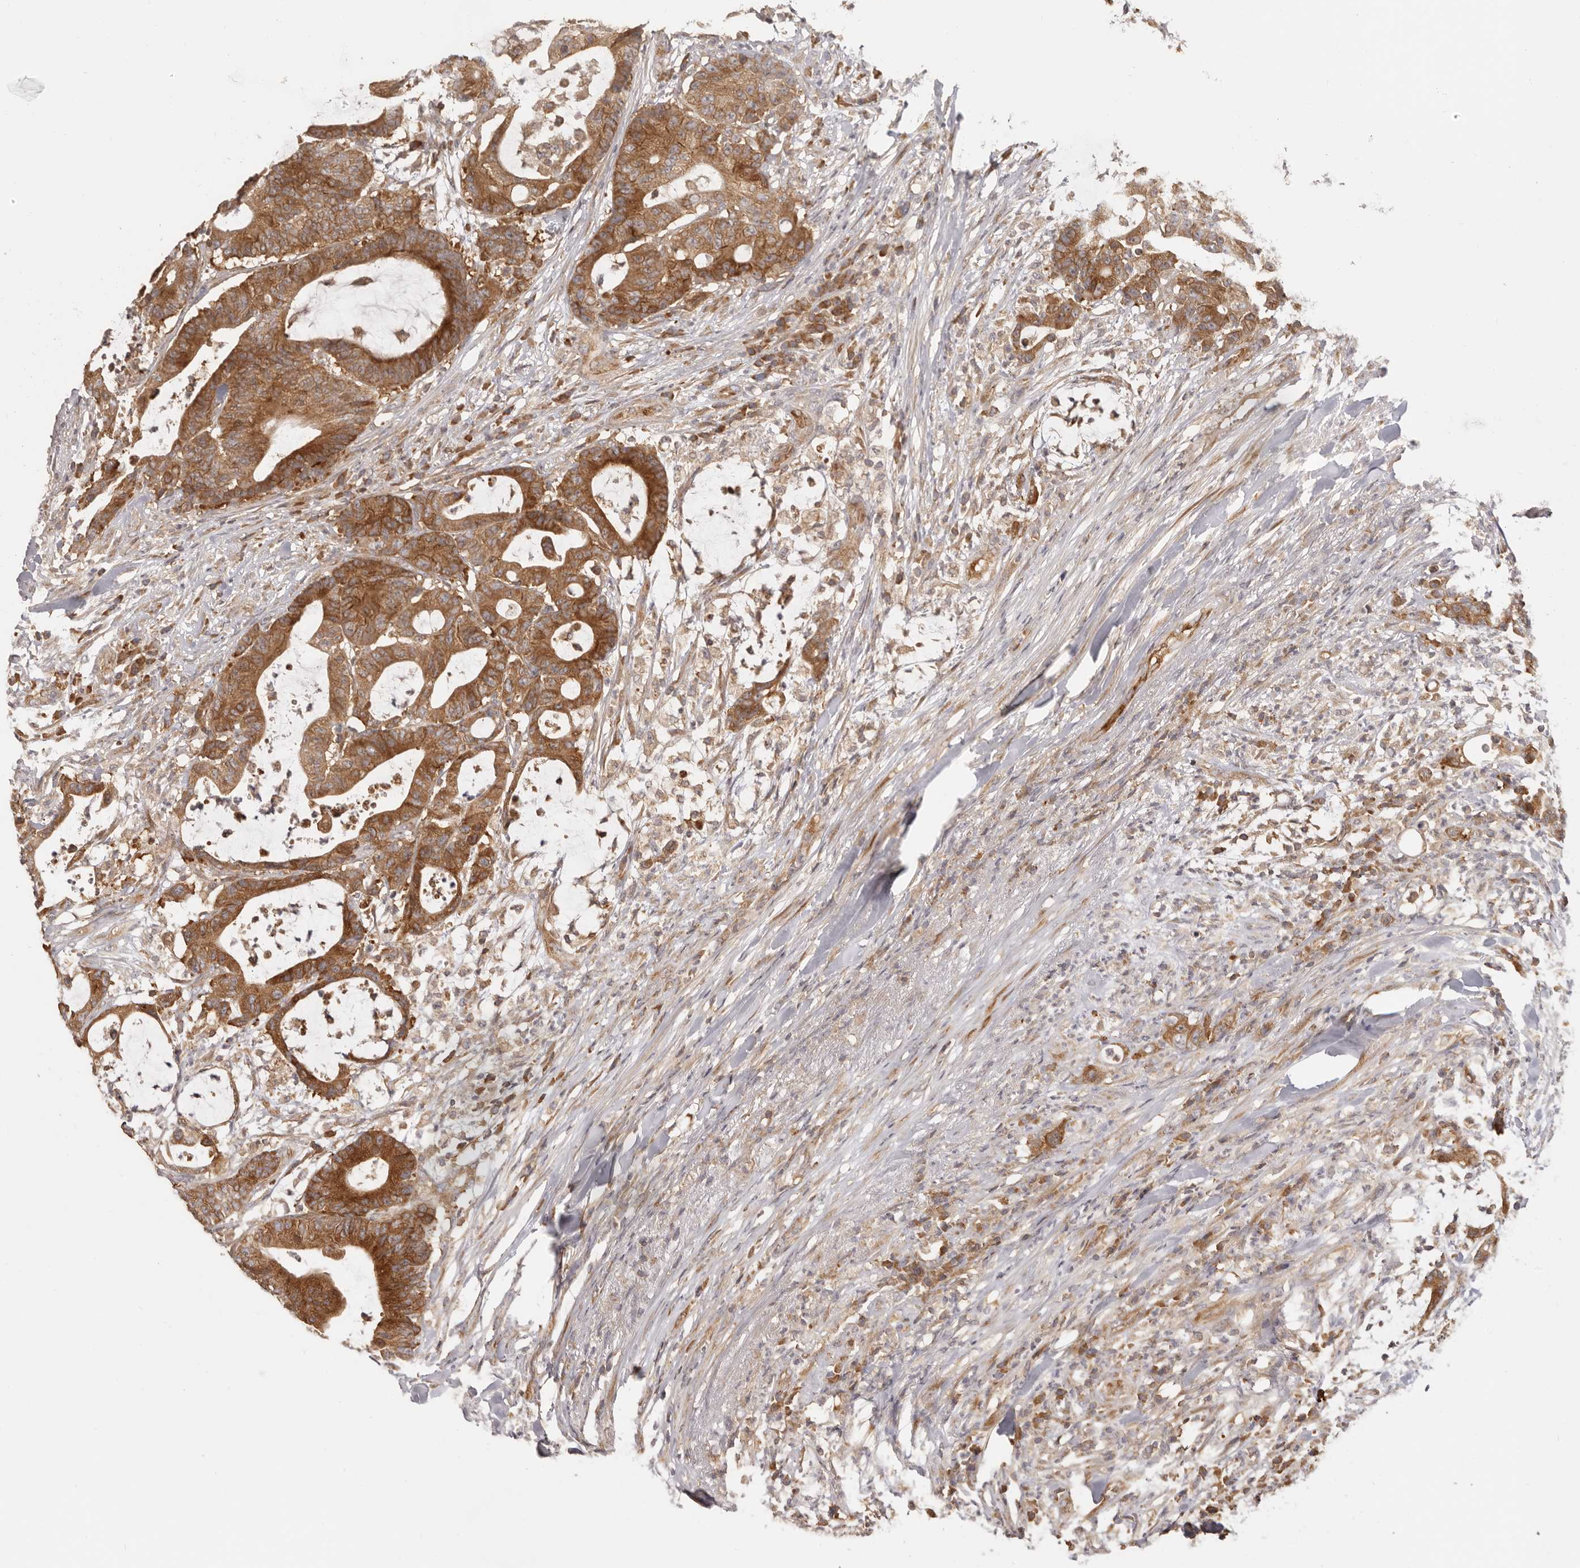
{"staining": {"intensity": "moderate", "quantity": ">75%", "location": "cytoplasmic/membranous"}, "tissue": "colorectal cancer", "cell_type": "Tumor cells", "image_type": "cancer", "snomed": [{"axis": "morphology", "description": "Adenocarcinoma, NOS"}, {"axis": "topography", "description": "Colon"}], "caption": "A brown stain shows moderate cytoplasmic/membranous positivity of a protein in human colorectal adenocarcinoma tumor cells.", "gene": "EEF1E1", "patient": {"sex": "female", "age": 84}}